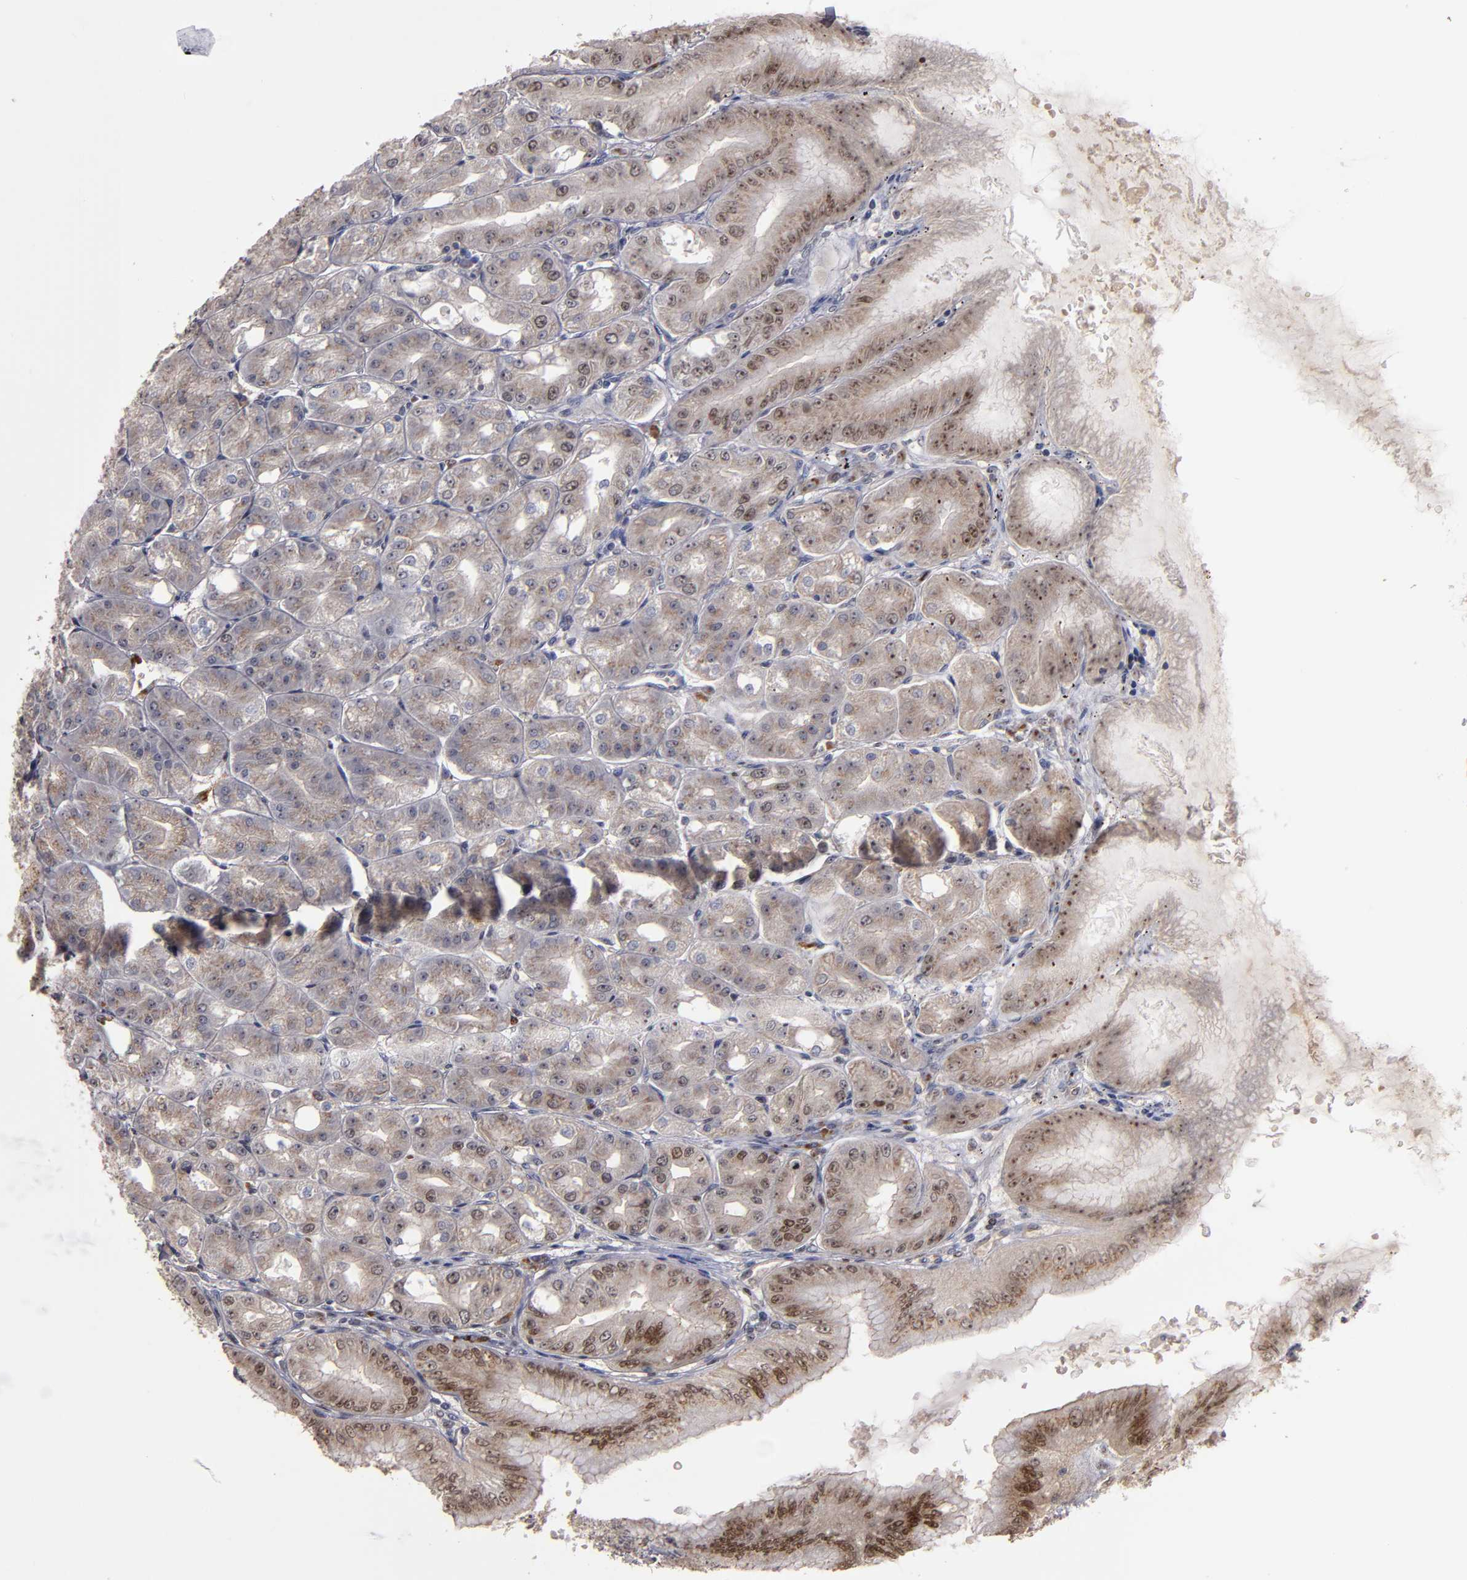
{"staining": {"intensity": "strong", "quantity": "25%-75%", "location": "nuclear"}, "tissue": "stomach", "cell_type": "Glandular cells", "image_type": "normal", "snomed": [{"axis": "morphology", "description": "Normal tissue, NOS"}, {"axis": "topography", "description": "Stomach, lower"}], "caption": "Immunohistochemical staining of unremarkable stomach reveals strong nuclear protein staining in about 25%-75% of glandular cells. Ihc stains the protein in brown and the nuclei are stained blue.", "gene": "KDM6A", "patient": {"sex": "male", "age": 71}}